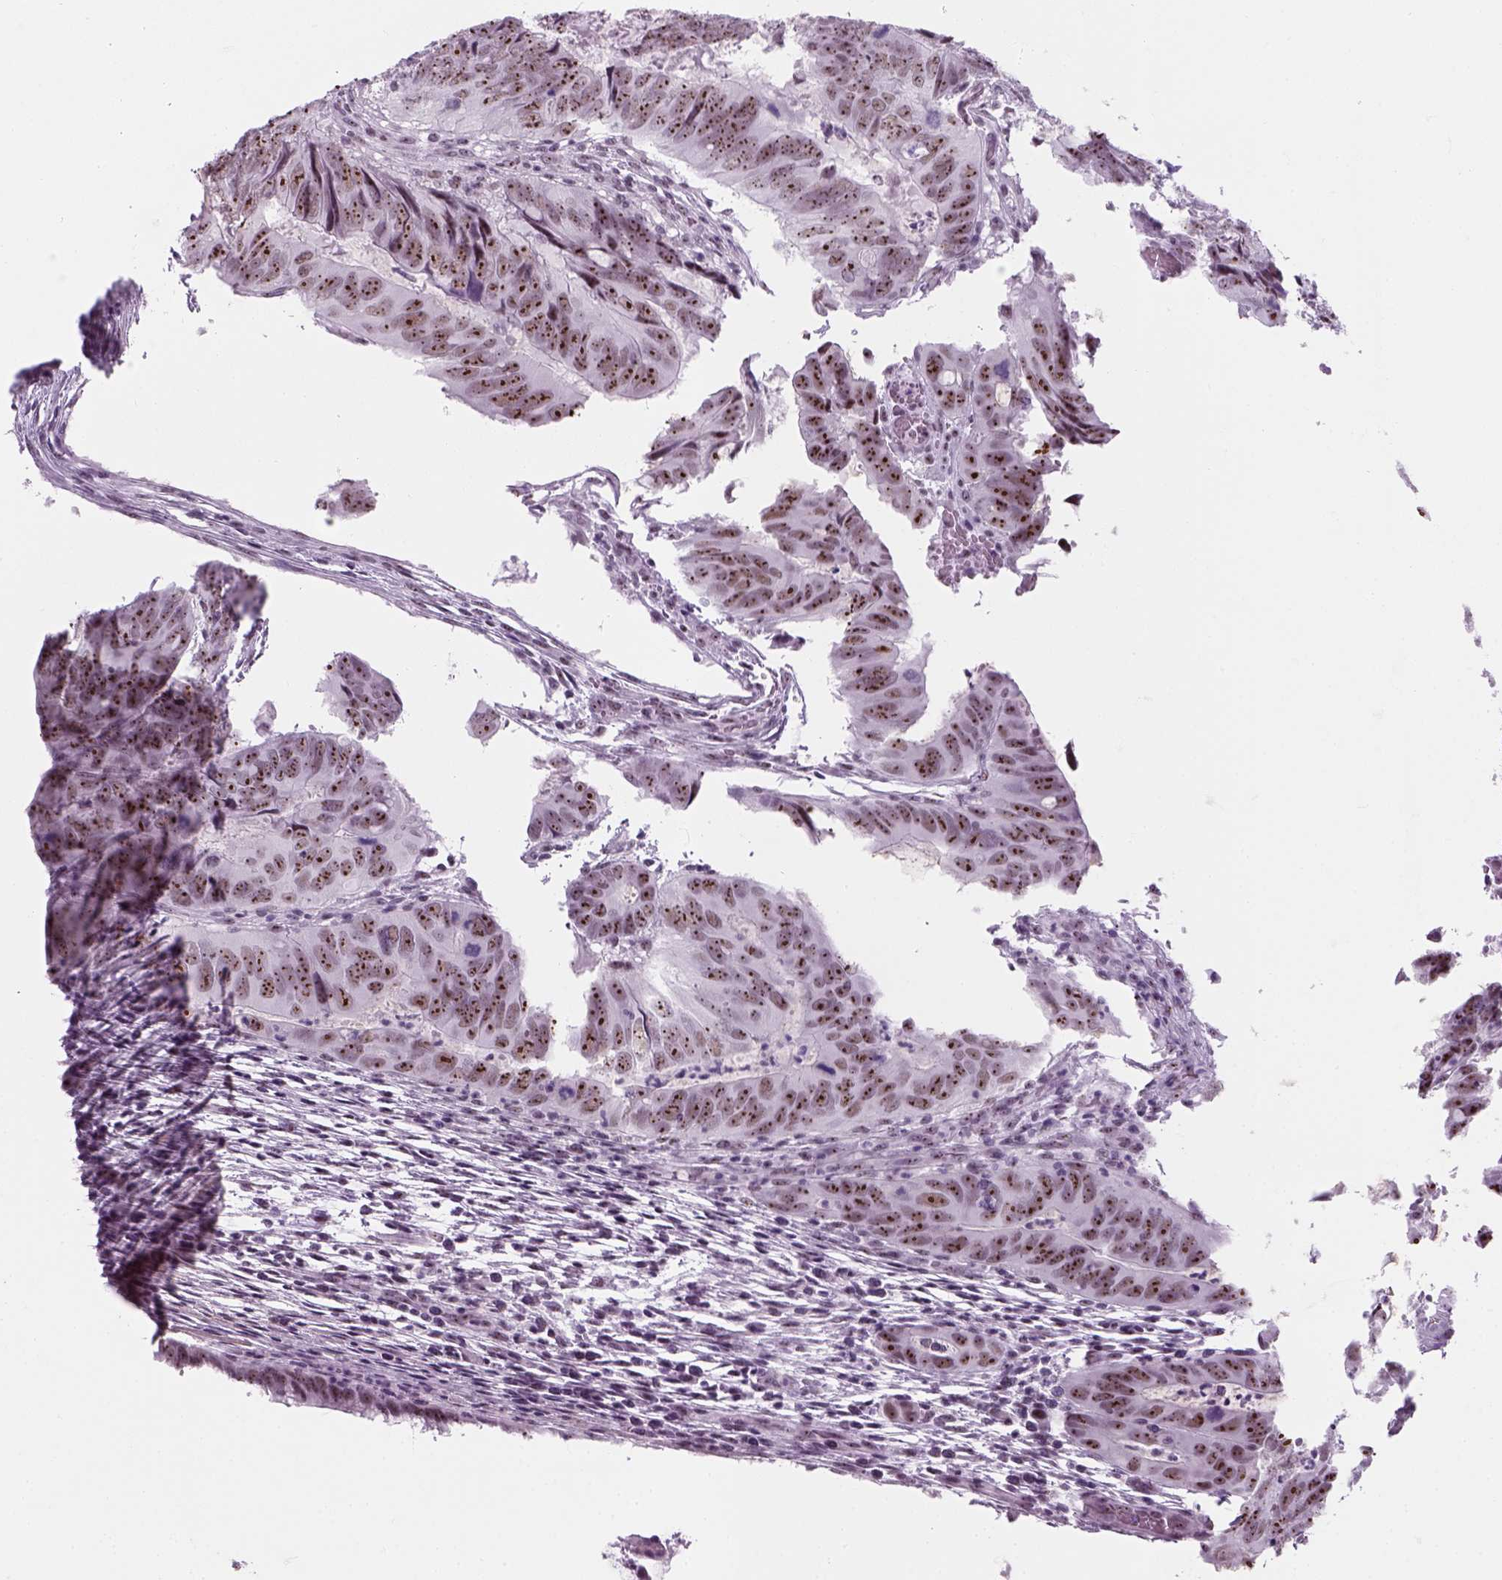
{"staining": {"intensity": "strong", "quantity": ">75%", "location": "nuclear"}, "tissue": "colorectal cancer", "cell_type": "Tumor cells", "image_type": "cancer", "snomed": [{"axis": "morphology", "description": "Adenocarcinoma, NOS"}, {"axis": "topography", "description": "Colon"}], "caption": "Immunohistochemical staining of human colorectal cancer (adenocarcinoma) demonstrates high levels of strong nuclear expression in approximately >75% of tumor cells. Nuclei are stained in blue.", "gene": "ZNF865", "patient": {"sex": "male", "age": 79}}